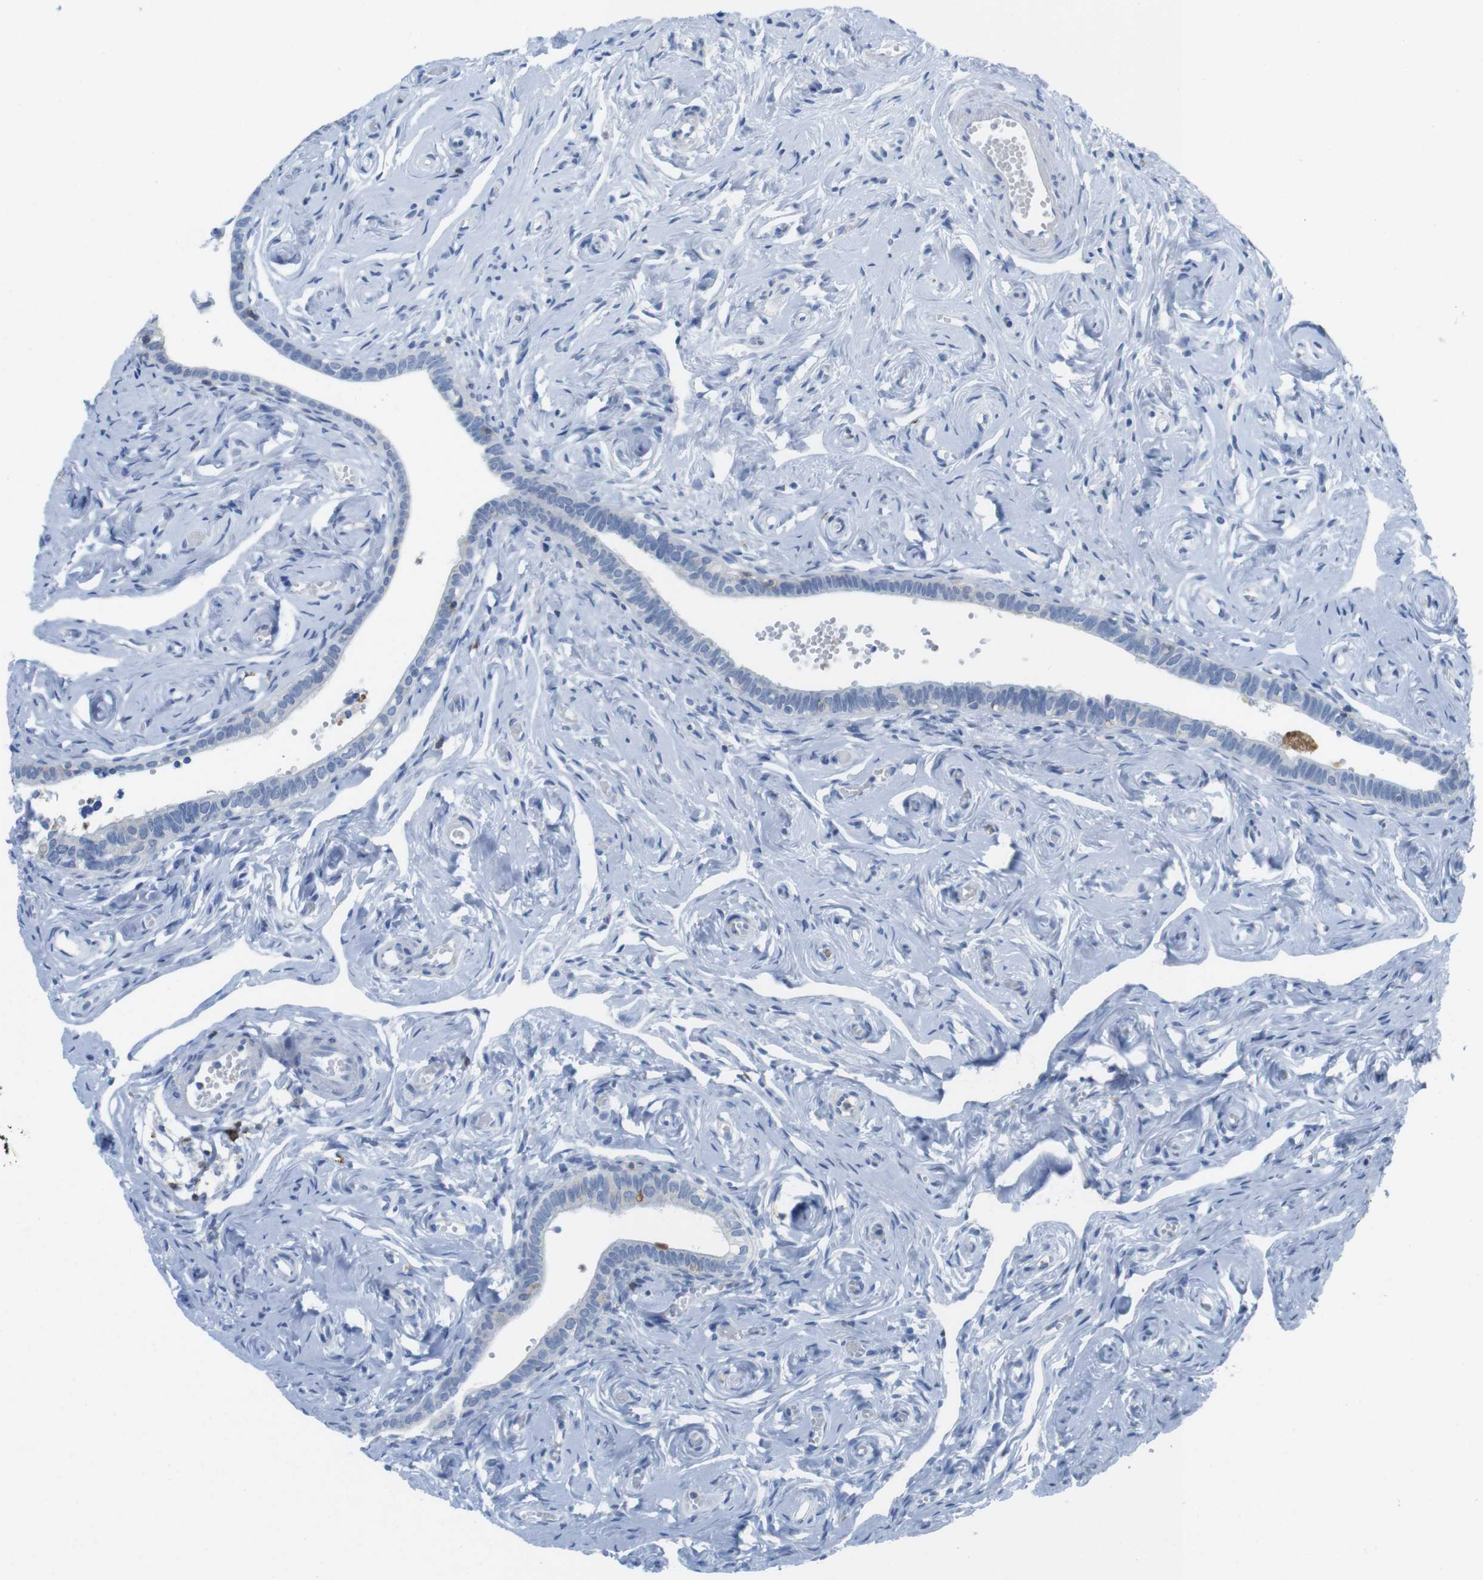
{"staining": {"intensity": "negative", "quantity": "none", "location": "none"}, "tissue": "fallopian tube", "cell_type": "Glandular cells", "image_type": "normal", "snomed": [{"axis": "morphology", "description": "Normal tissue, NOS"}, {"axis": "topography", "description": "Fallopian tube"}], "caption": "Glandular cells are negative for protein expression in unremarkable human fallopian tube. (Immunohistochemistry (ihc), brightfield microscopy, high magnification).", "gene": "CD5", "patient": {"sex": "female", "age": 71}}